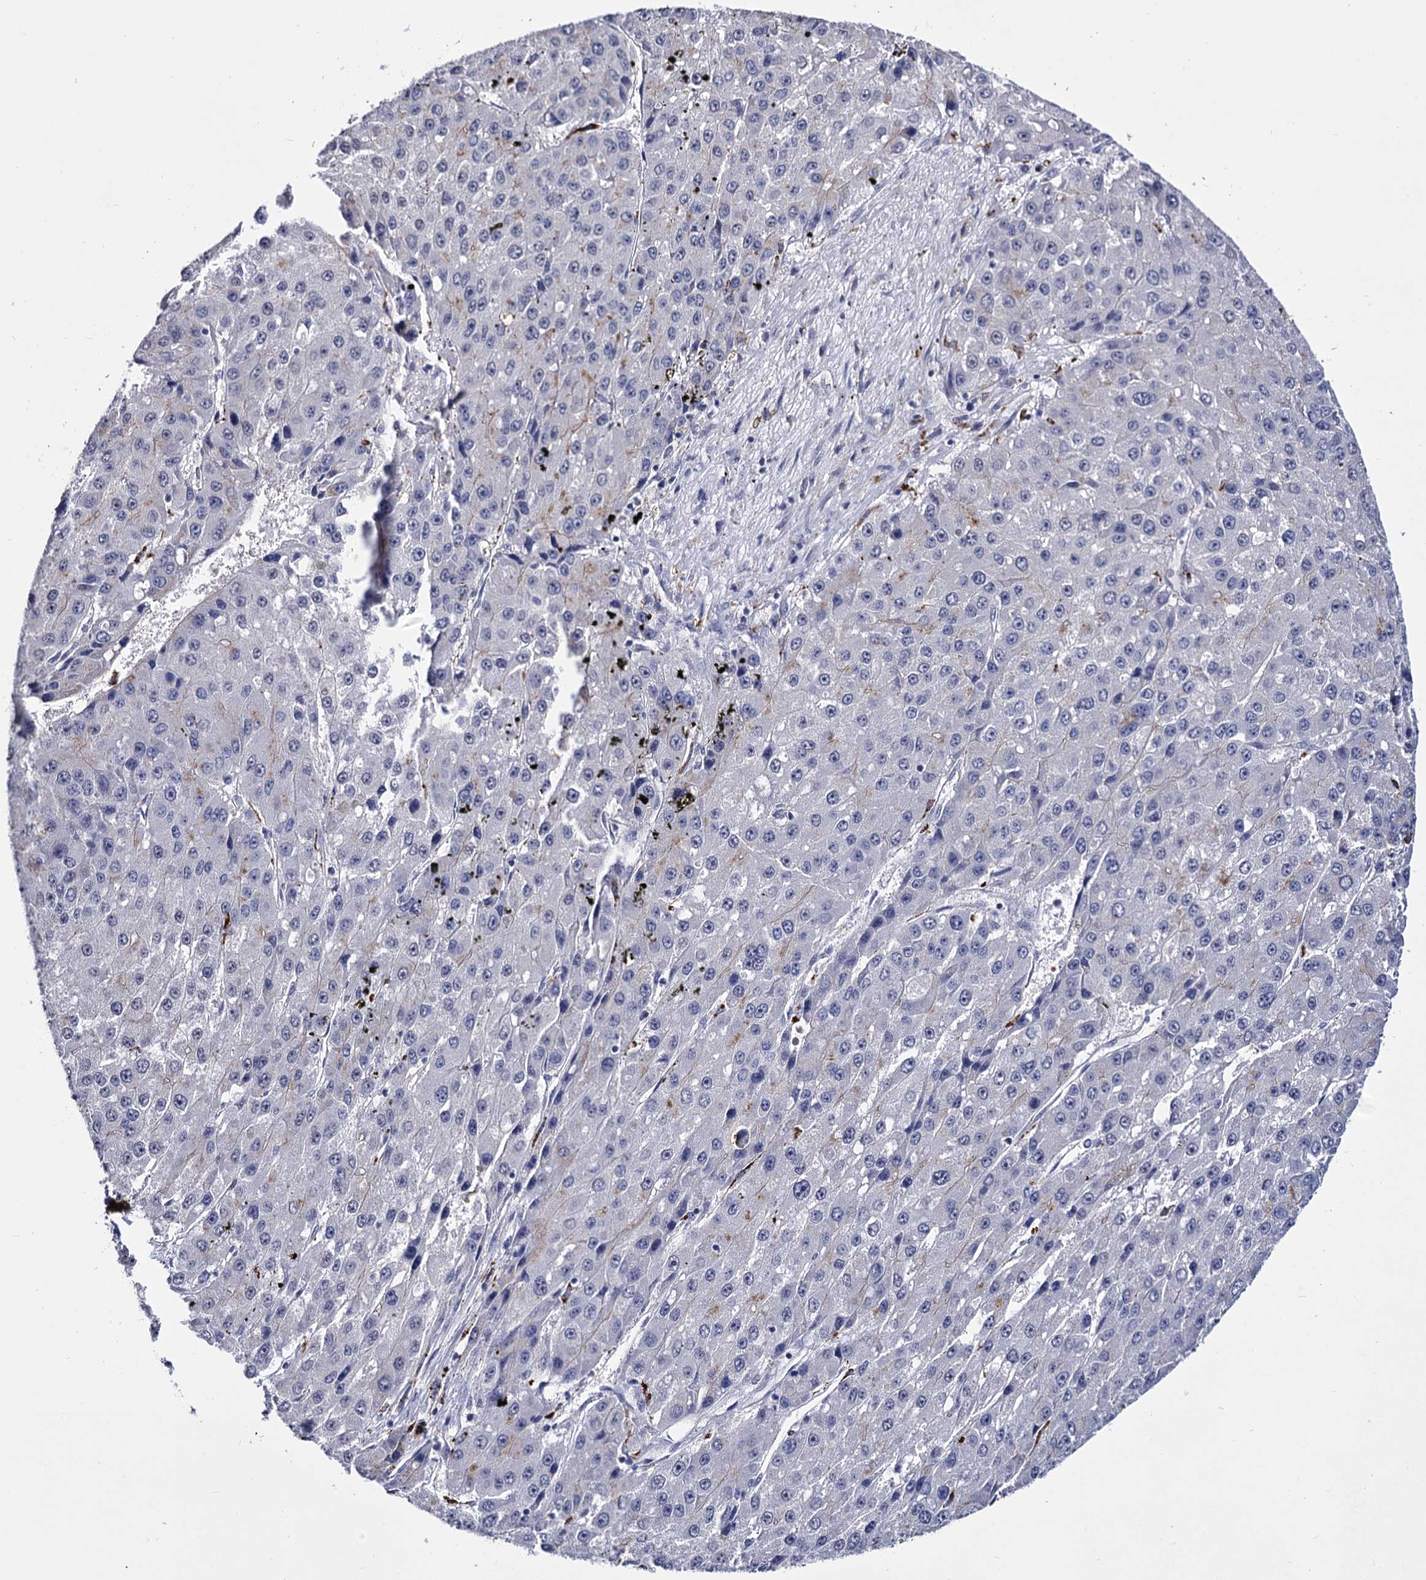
{"staining": {"intensity": "negative", "quantity": "none", "location": "none"}, "tissue": "liver cancer", "cell_type": "Tumor cells", "image_type": "cancer", "snomed": [{"axis": "morphology", "description": "Carcinoma, Hepatocellular, NOS"}, {"axis": "topography", "description": "Liver"}], "caption": "The immunohistochemistry (IHC) micrograph has no significant expression in tumor cells of liver cancer (hepatocellular carcinoma) tissue. The staining was performed using DAB to visualize the protein expression in brown, while the nuclei were stained in blue with hematoxylin (Magnification: 20x).", "gene": "MICAL2", "patient": {"sex": "female", "age": 73}}